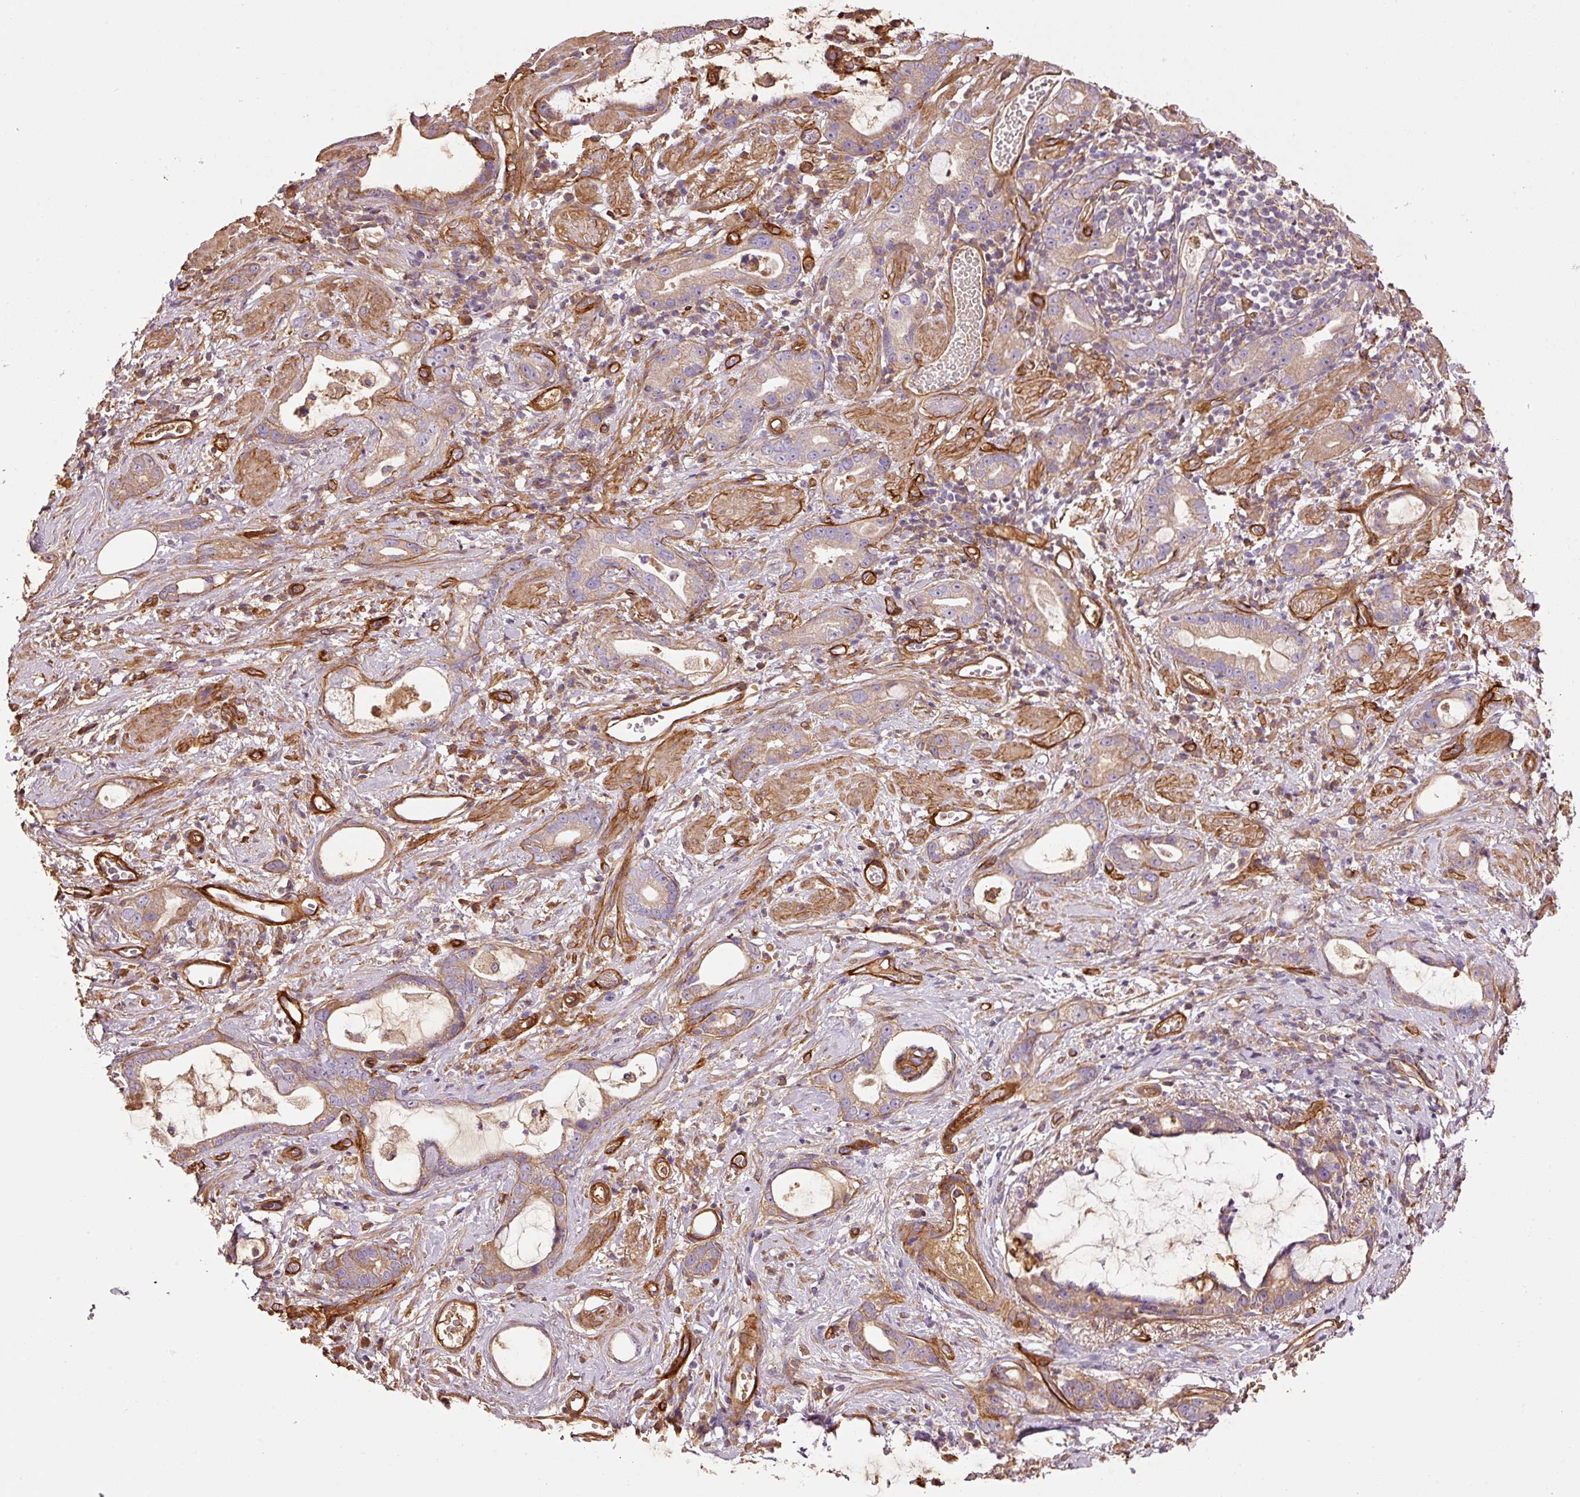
{"staining": {"intensity": "weak", "quantity": "25%-75%", "location": "cytoplasmic/membranous"}, "tissue": "stomach cancer", "cell_type": "Tumor cells", "image_type": "cancer", "snomed": [{"axis": "morphology", "description": "Adenocarcinoma, NOS"}, {"axis": "topography", "description": "Stomach"}], "caption": "Immunohistochemical staining of human stomach cancer reveals low levels of weak cytoplasmic/membranous protein positivity in about 25%-75% of tumor cells. Ihc stains the protein in brown and the nuclei are stained blue.", "gene": "NID2", "patient": {"sex": "male", "age": 55}}